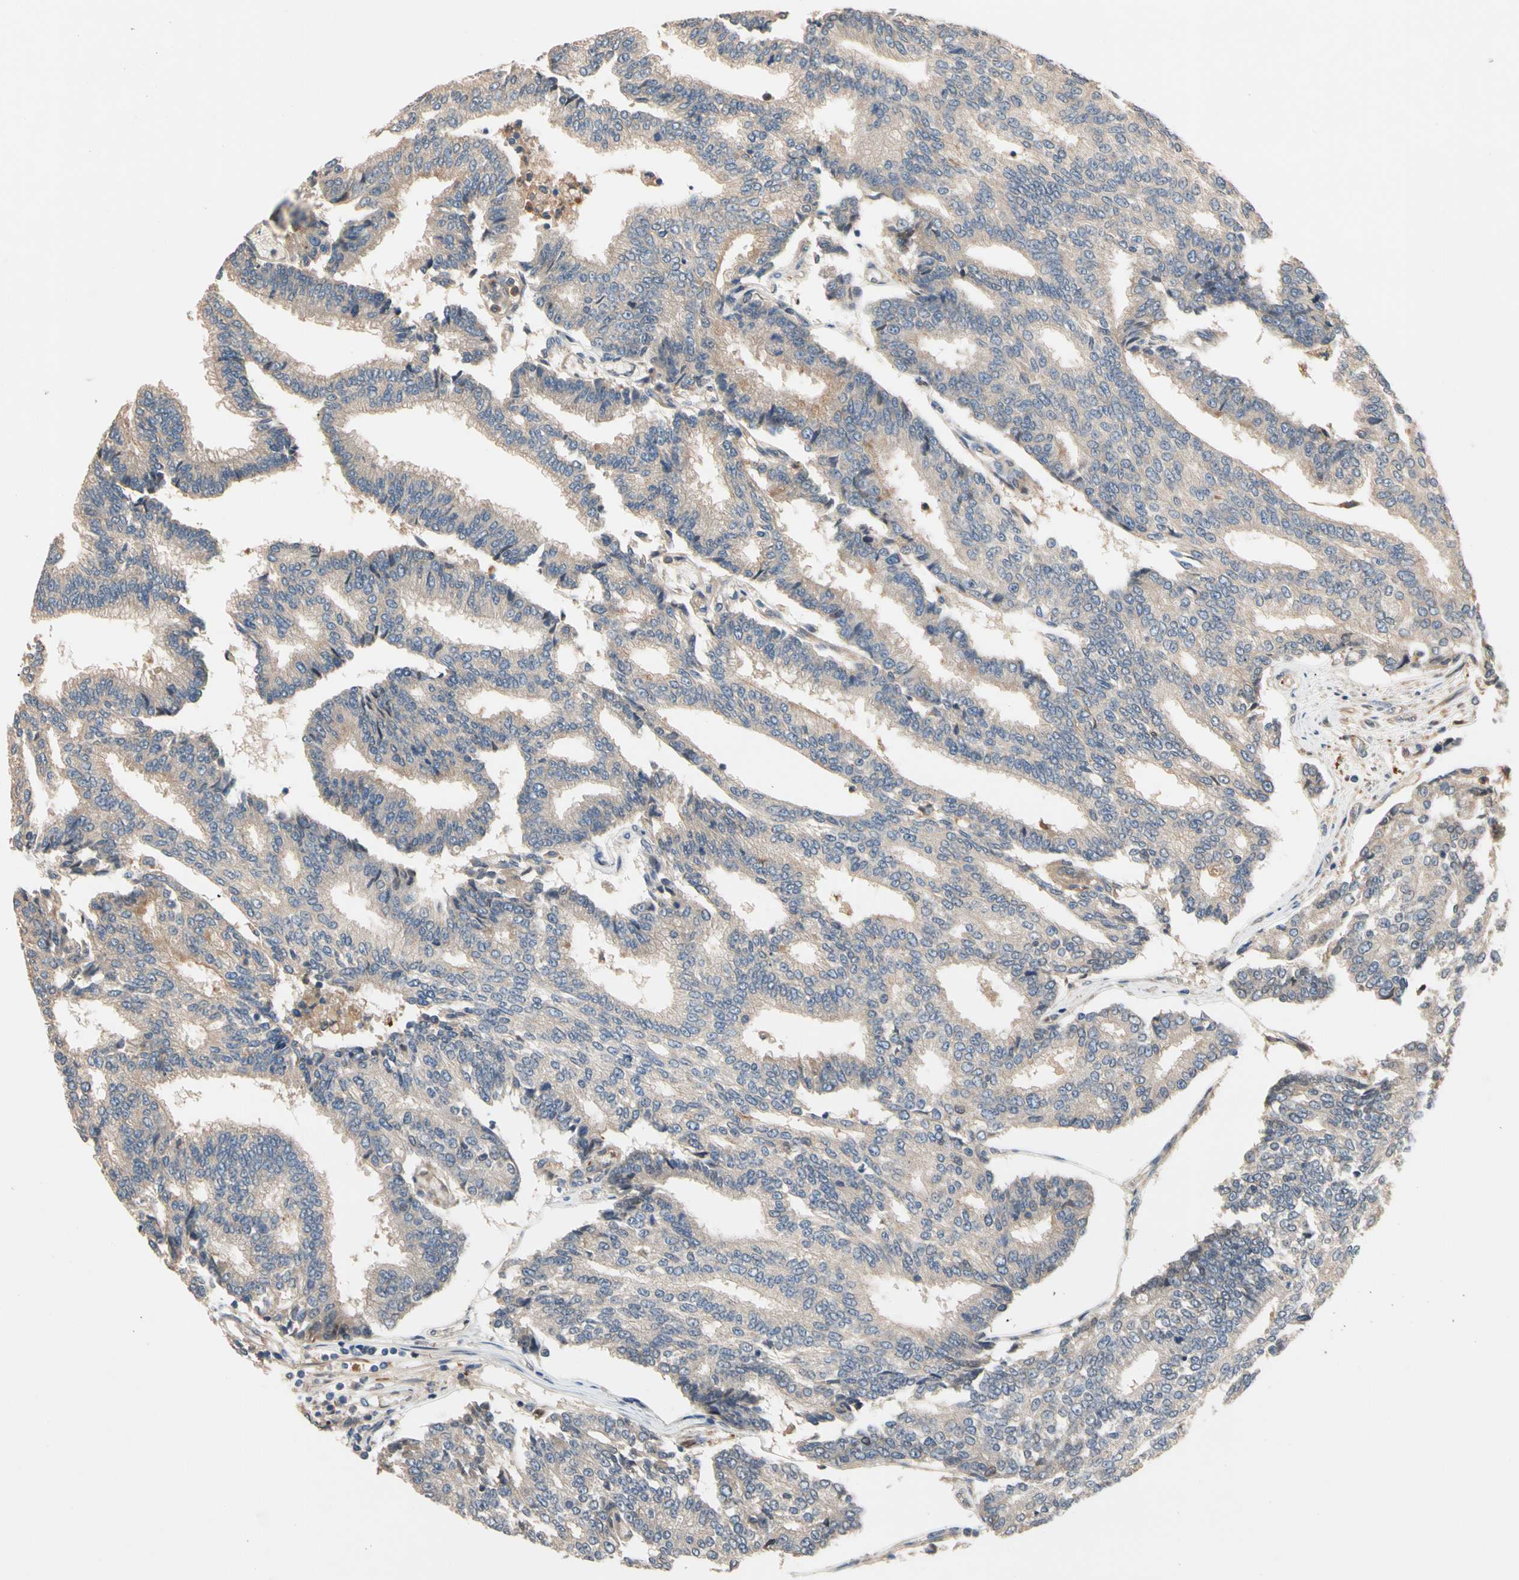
{"staining": {"intensity": "weak", "quantity": "25%-75%", "location": "cytoplasmic/membranous"}, "tissue": "prostate cancer", "cell_type": "Tumor cells", "image_type": "cancer", "snomed": [{"axis": "morphology", "description": "Adenocarcinoma, High grade"}, {"axis": "topography", "description": "Prostate"}], "caption": "Protein expression analysis of prostate cancer (high-grade adenocarcinoma) reveals weak cytoplasmic/membranous staining in approximately 25%-75% of tumor cells.", "gene": "FGD6", "patient": {"sex": "male", "age": 55}}